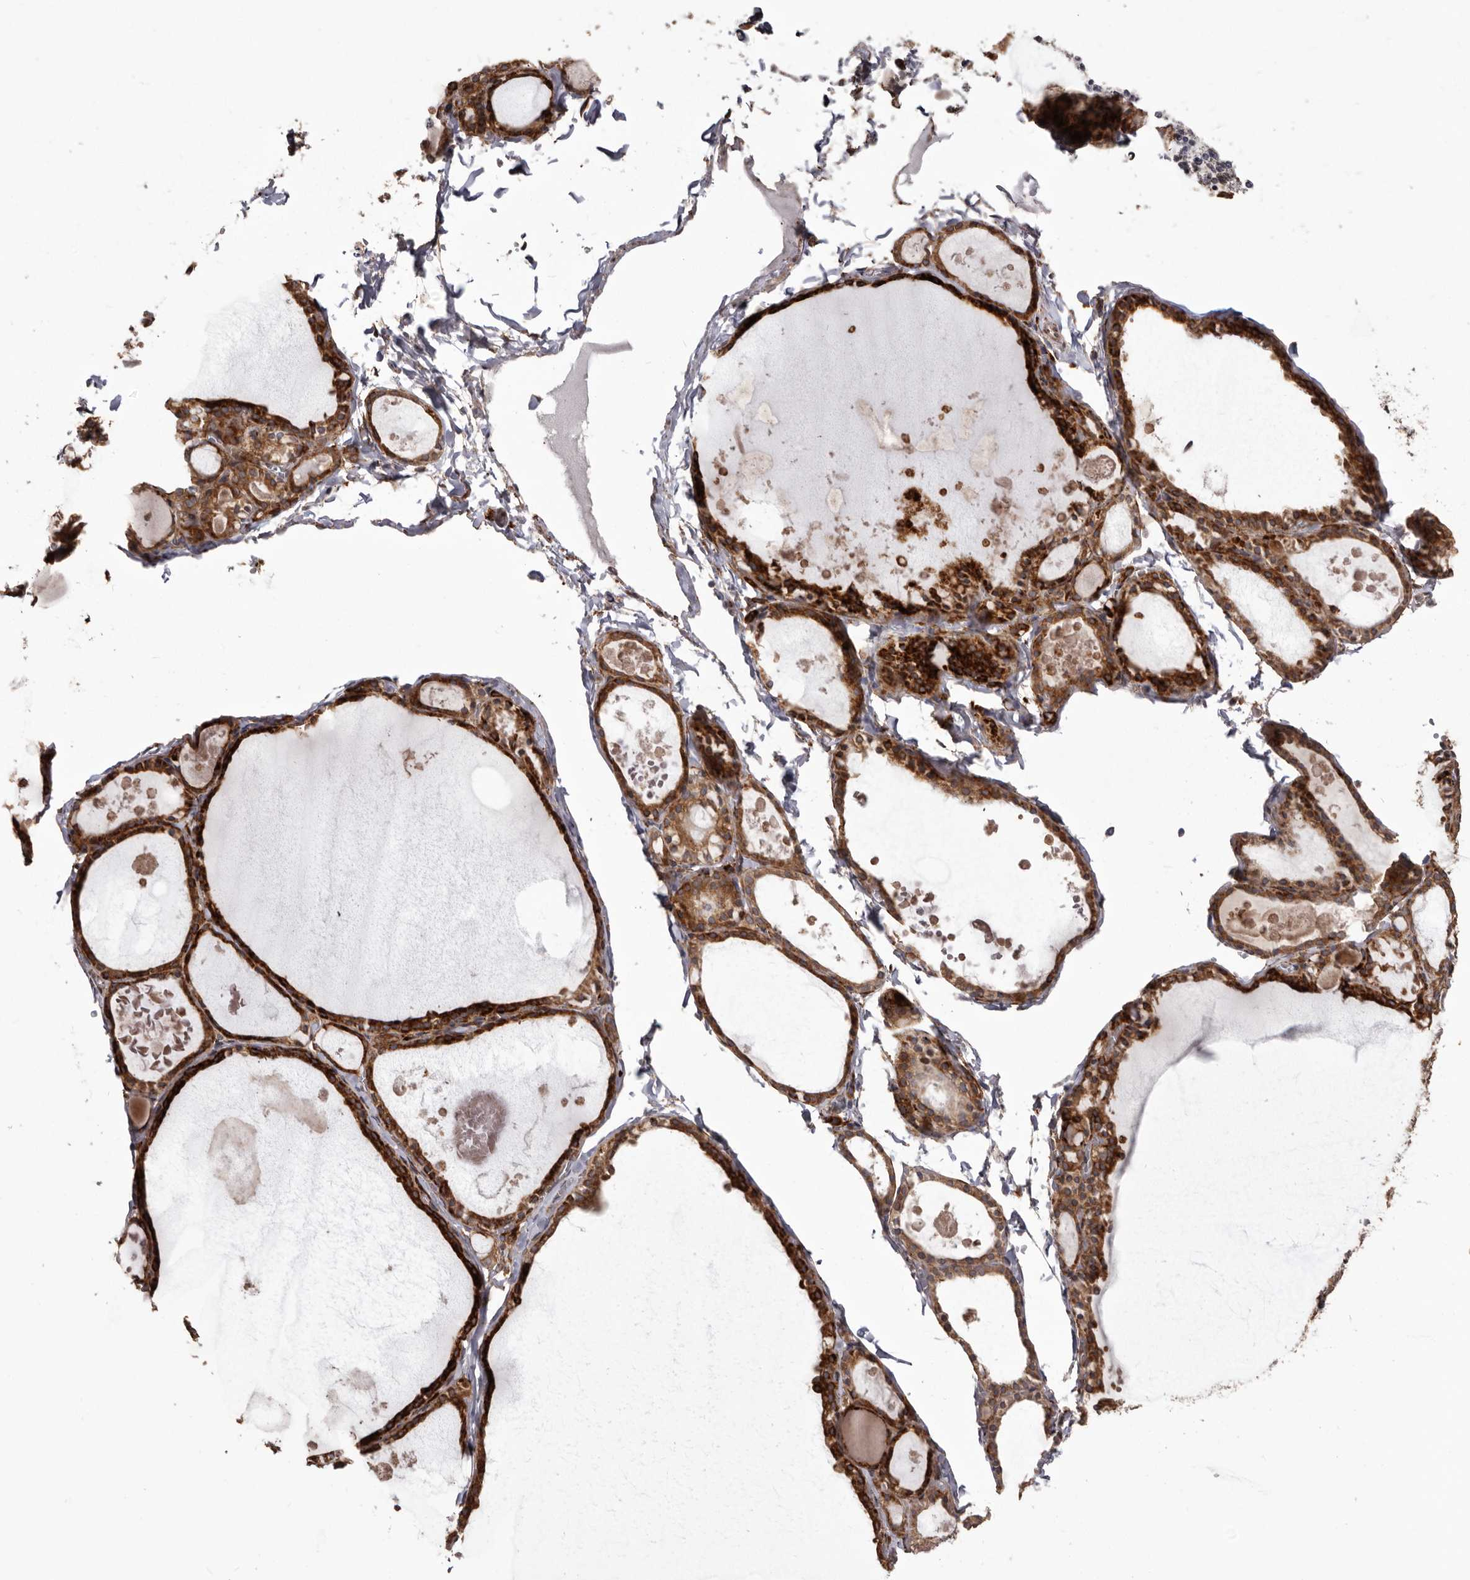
{"staining": {"intensity": "strong", "quantity": ">75%", "location": "cytoplasmic/membranous"}, "tissue": "thyroid gland", "cell_type": "Glandular cells", "image_type": "normal", "snomed": [{"axis": "morphology", "description": "Normal tissue, NOS"}, {"axis": "topography", "description": "Thyroid gland"}], "caption": "Protein positivity by immunohistochemistry (IHC) displays strong cytoplasmic/membranous expression in about >75% of glandular cells in benign thyroid gland.", "gene": "NUP43", "patient": {"sex": "male", "age": 56}}